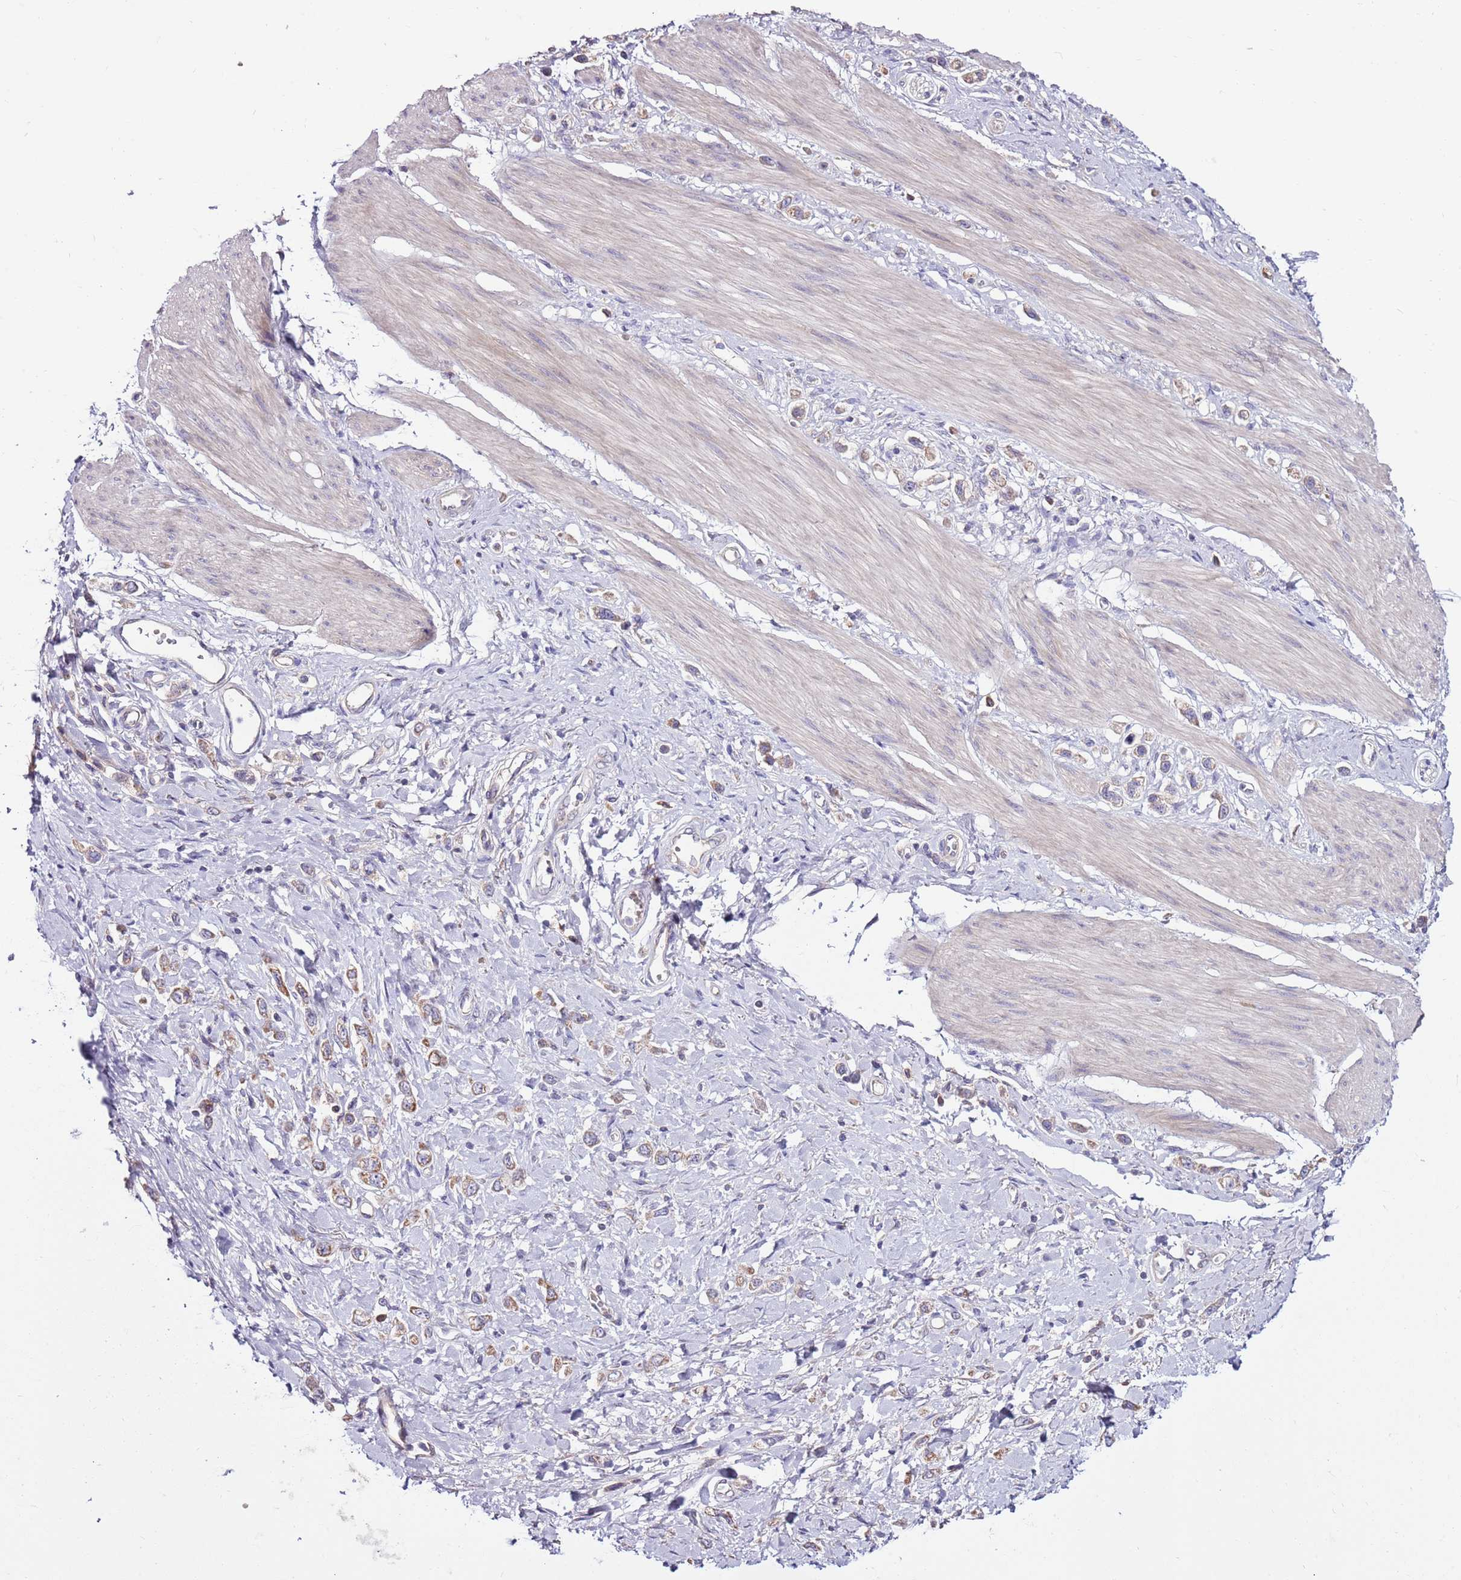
{"staining": {"intensity": "moderate", "quantity": "25%-75%", "location": "cytoplasmic/membranous"}, "tissue": "stomach cancer", "cell_type": "Tumor cells", "image_type": "cancer", "snomed": [{"axis": "morphology", "description": "Adenocarcinoma, NOS"}, {"axis": "topography", "description": "Stomach"}], "caption": "Stomach cancer stained with a brown dye exhibits moderate cytoplasmic/membranous positive positivity in approximately 25%-75% of tumor cells.", "gene": "SMG1", "patient": {"sex": "female", "age": 65}}